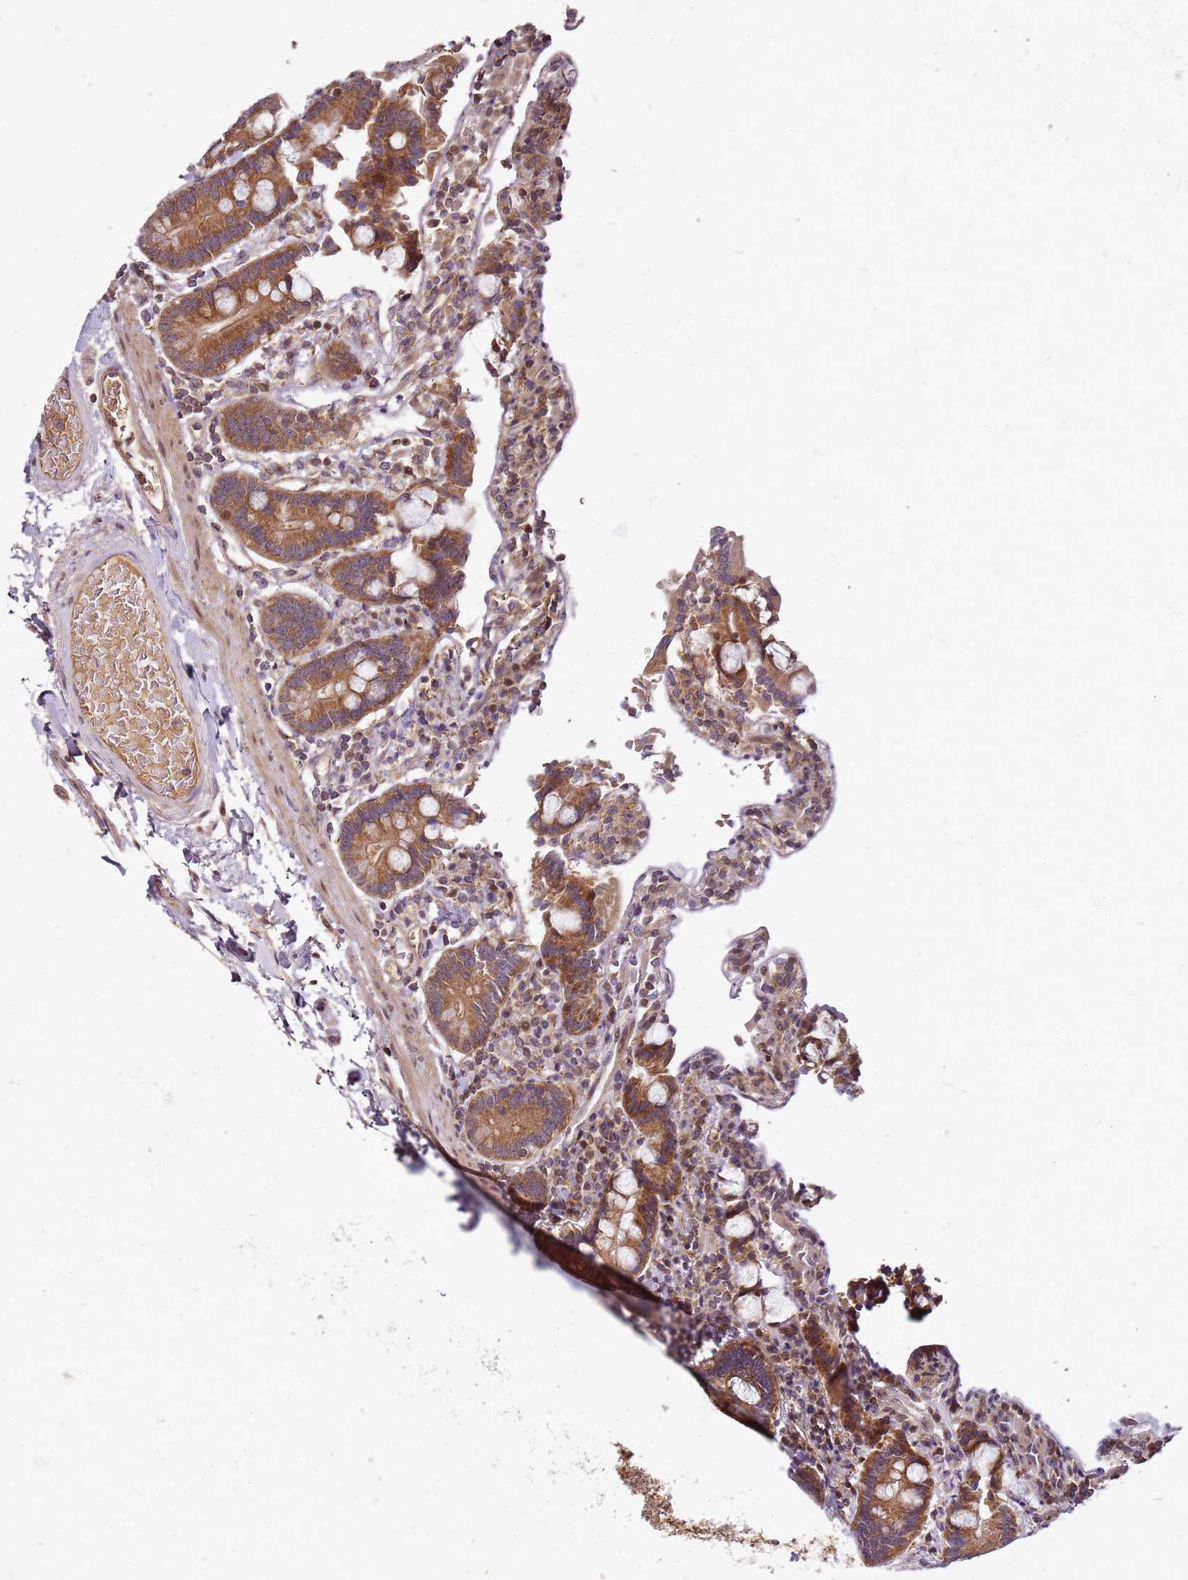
{"staining": {"intensity": "strong", "quantity": ">75%", "location": "cytoplasmic/membranous"}, "tissue": "duodenum", "cell_type": "Glandular cells", "image_type": "normal", "snomed": [{"axis": "morphology", "description": "Normal tissue, NOS"}, {"axis": "topography", "description": "Duodenum"}], "caption": "Glandular cells demonstrate high levels of strong cytoplasmic/membranous staining in approximately >75% of cells in normal duodenum. The staining was performed using DAB (3,3'-diaminobenzidine), with brown indicating positive protein expression. Nuclei are stained blue with hematoxylin.", "gene": "CCDC159", "patient": {"sex": "male", "age": 55}}